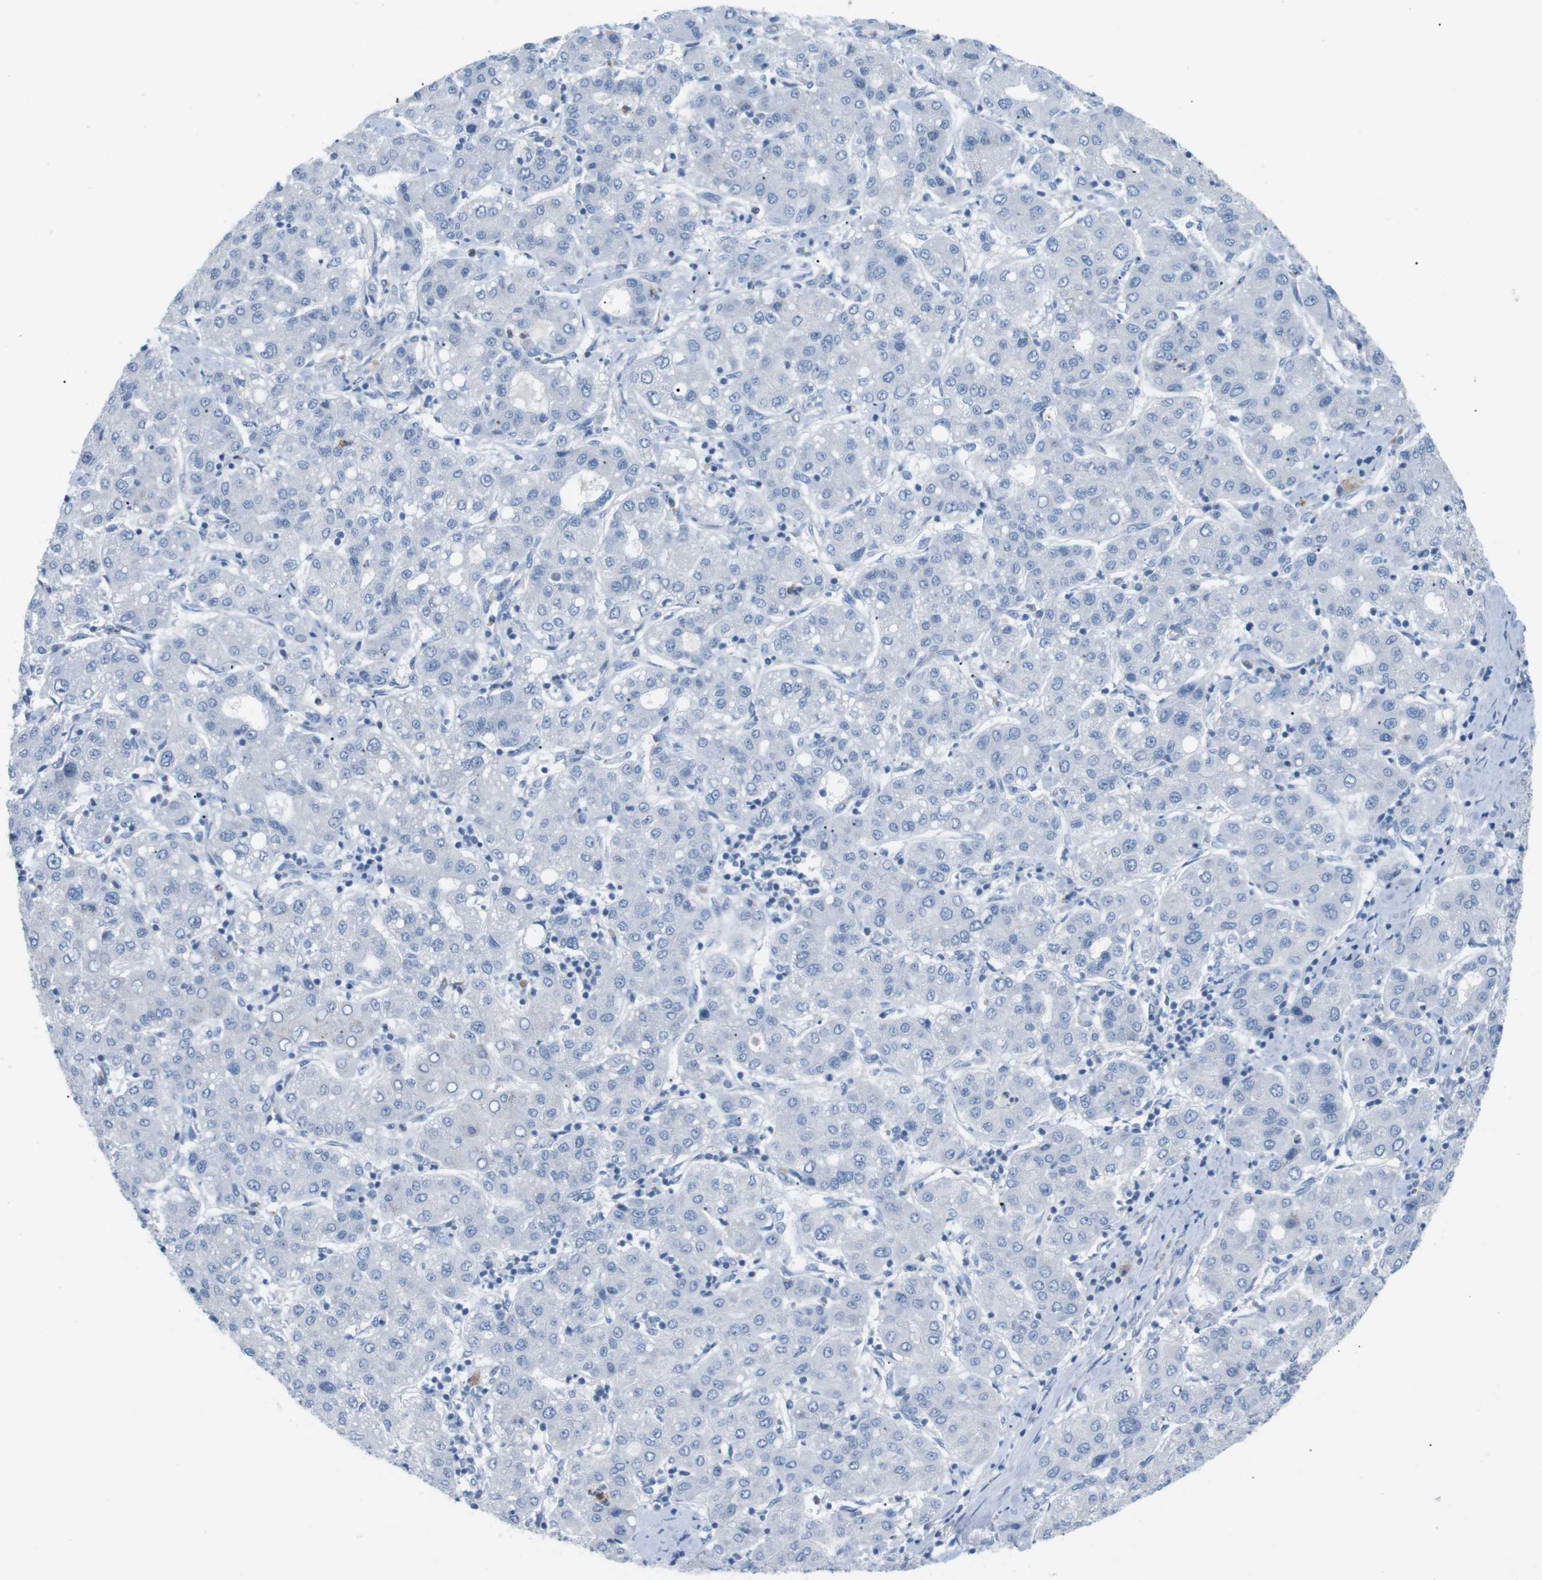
{"staining": {"intensity": "negative", "quantity": "none", "location": "none"}, "tissue": "liver cancer", "cell_type": "Tumor cells", "image_type": "cancer", "snomed": [{"axis": "morphology", "description": "Carcinoma, Hepatocellular, NOS"}, {"axis": "topography", "description": "Liver"}], "caption": "Histopathology image shows no significant protein positivity in tumor cells of liver cancer.", "gene": "HBG2", "patient": {"sex": "male", "age": 65}}